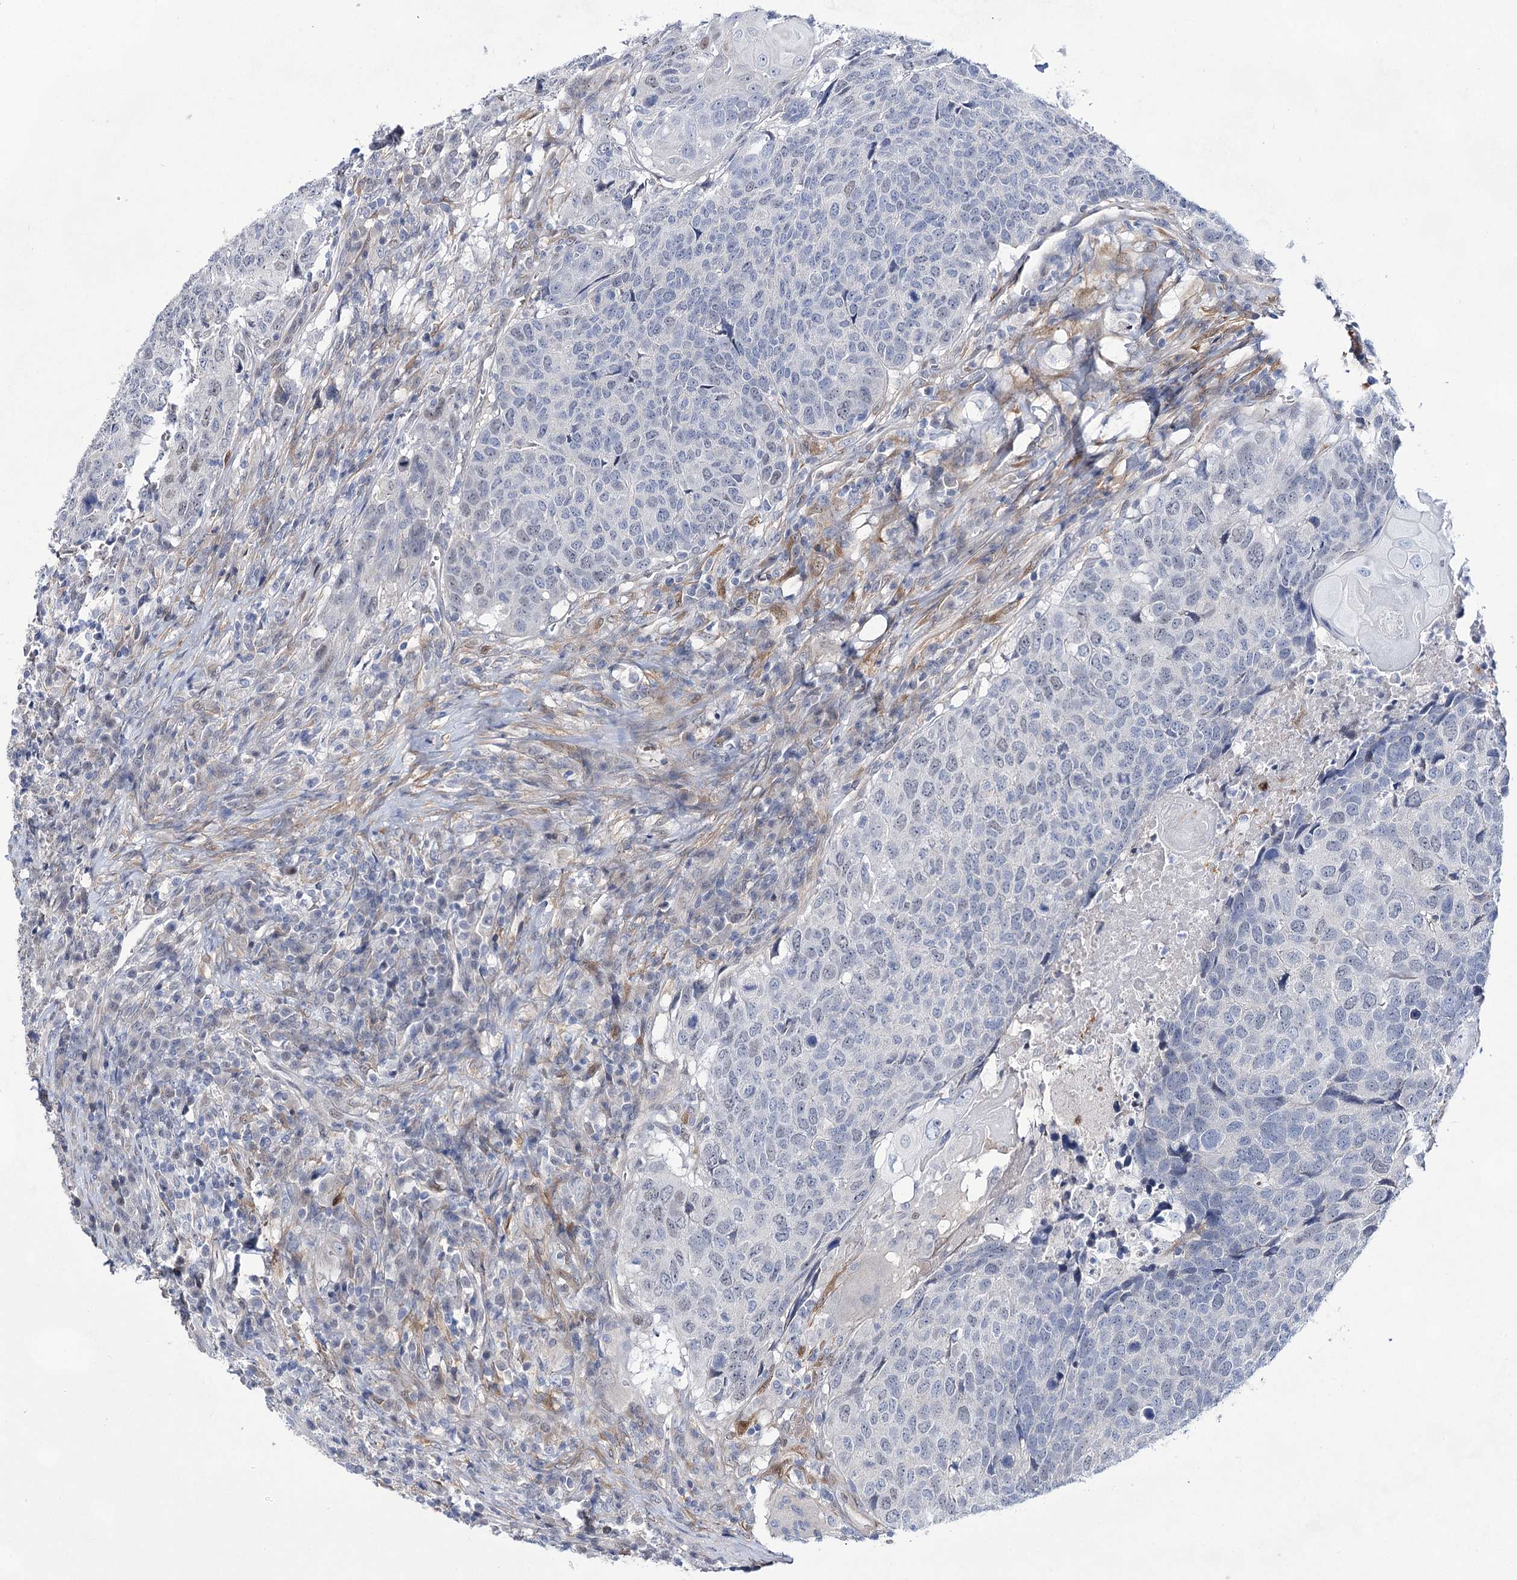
{"staining": {"intensity": "negative", "quantity": "none", "location": "none"}, "tissue": "head and neck cancer", "cell_type": "Tumor cells", "image_type": "cancer", "snomed": [{"axis": "morphology", "description": "Squamous cell carcinoma, NOS"}, {"axis": "topography", "description": "Head-Neck"}], "caption": "This is an immunohistochemistry photomicrograph of head and neck cancer. There is no expression in tumor cells.", "gene": "UGDH", "patient": {"sex": "male", "age": 66}}